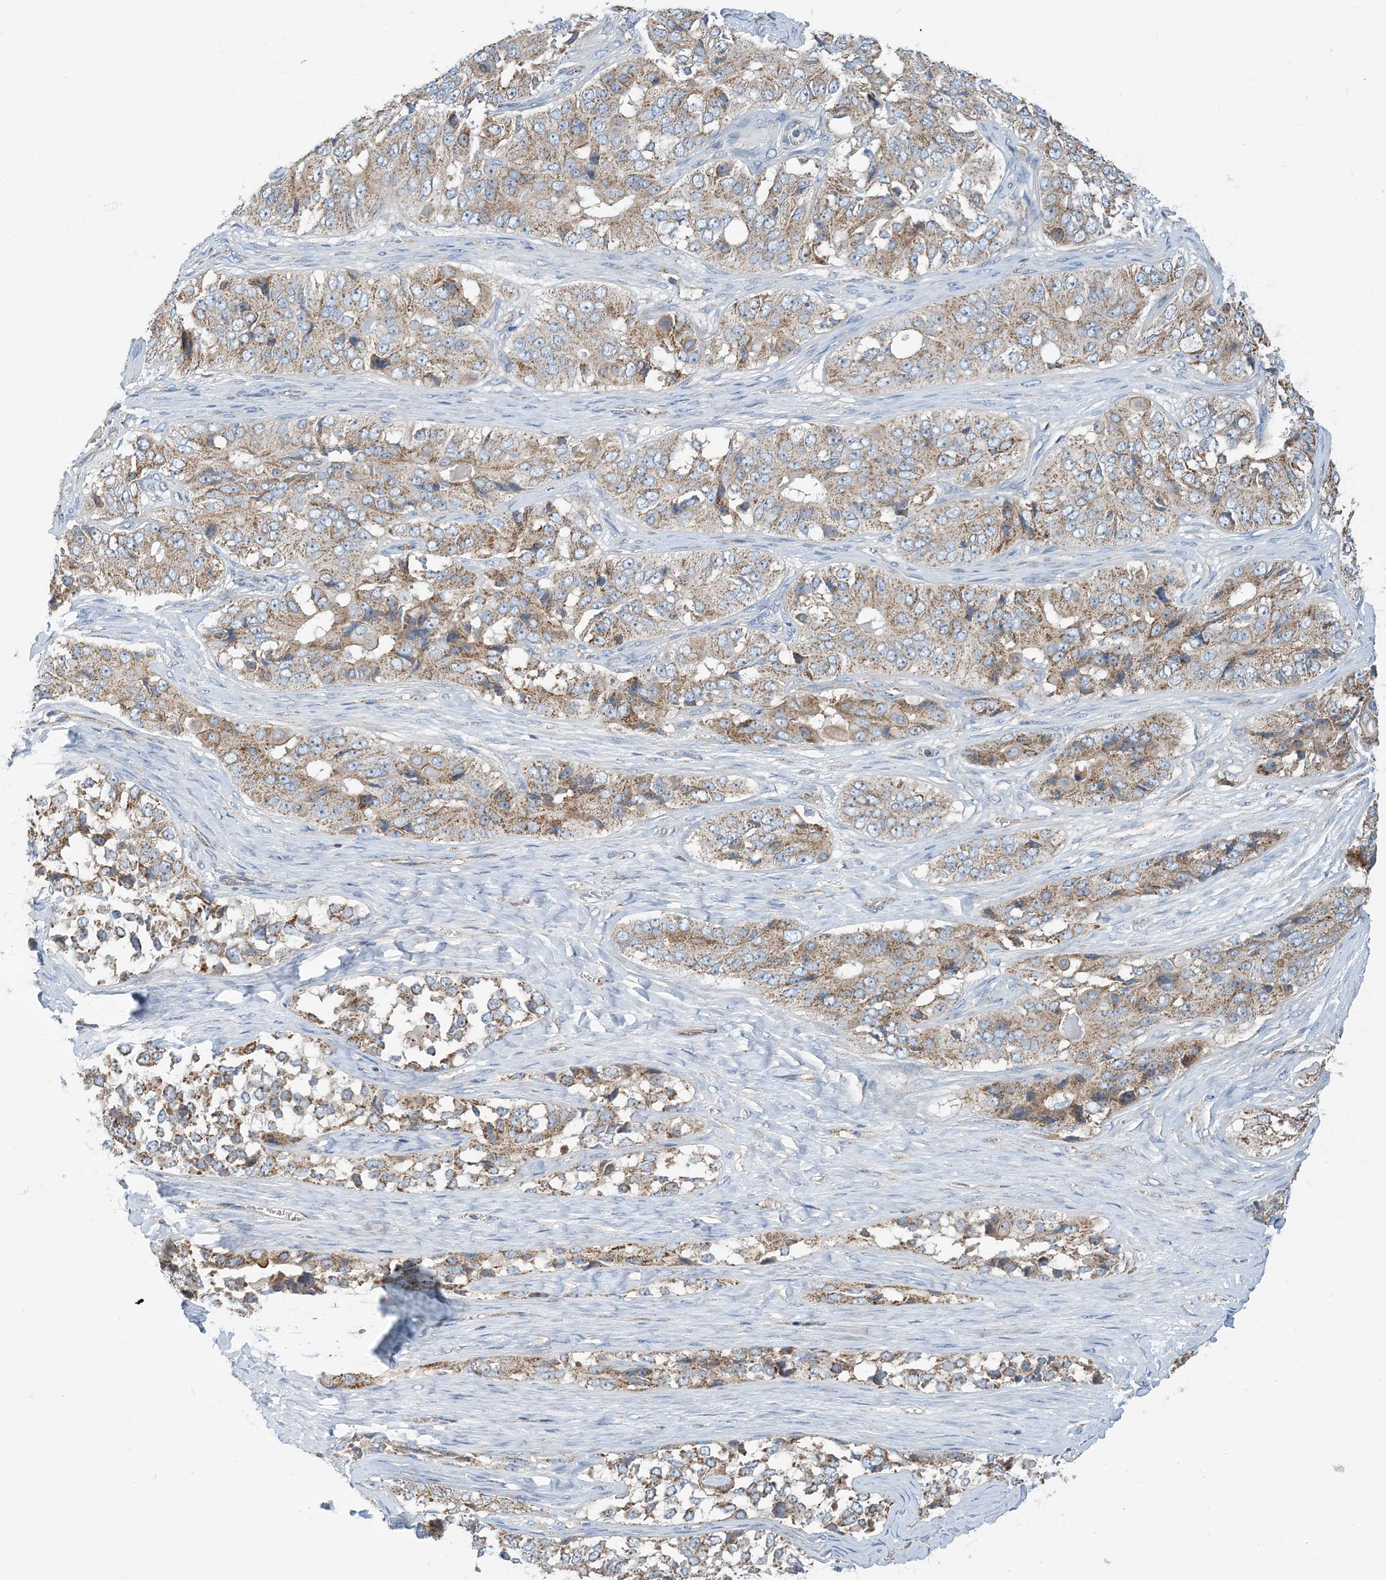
{"staining": {"intensity": "moderate", "quantity": ">75%", "location": "cytoplasmic/membranous"}, "tissue": "ovarian cancer", "cell_type": "Tumor cells", "image_type": "cancer", "snomed": [{"axis": "morphology", "description": "Carcinoma, endometroid"}, {"axis": "topography", "description": "Ovary"}], "caption": "Immunohistochemical staining of ovarian cancer (endometroid carcinoma) reveals medium levels of moderate cytoplasmic/membranous protein expression in about >75% of tumor cells. (brown staining indicates protein expression, while blue staining denotes nuclei).", "gene": "PHOSPHO2", "patient": {"sex": "female", "age": 51}}